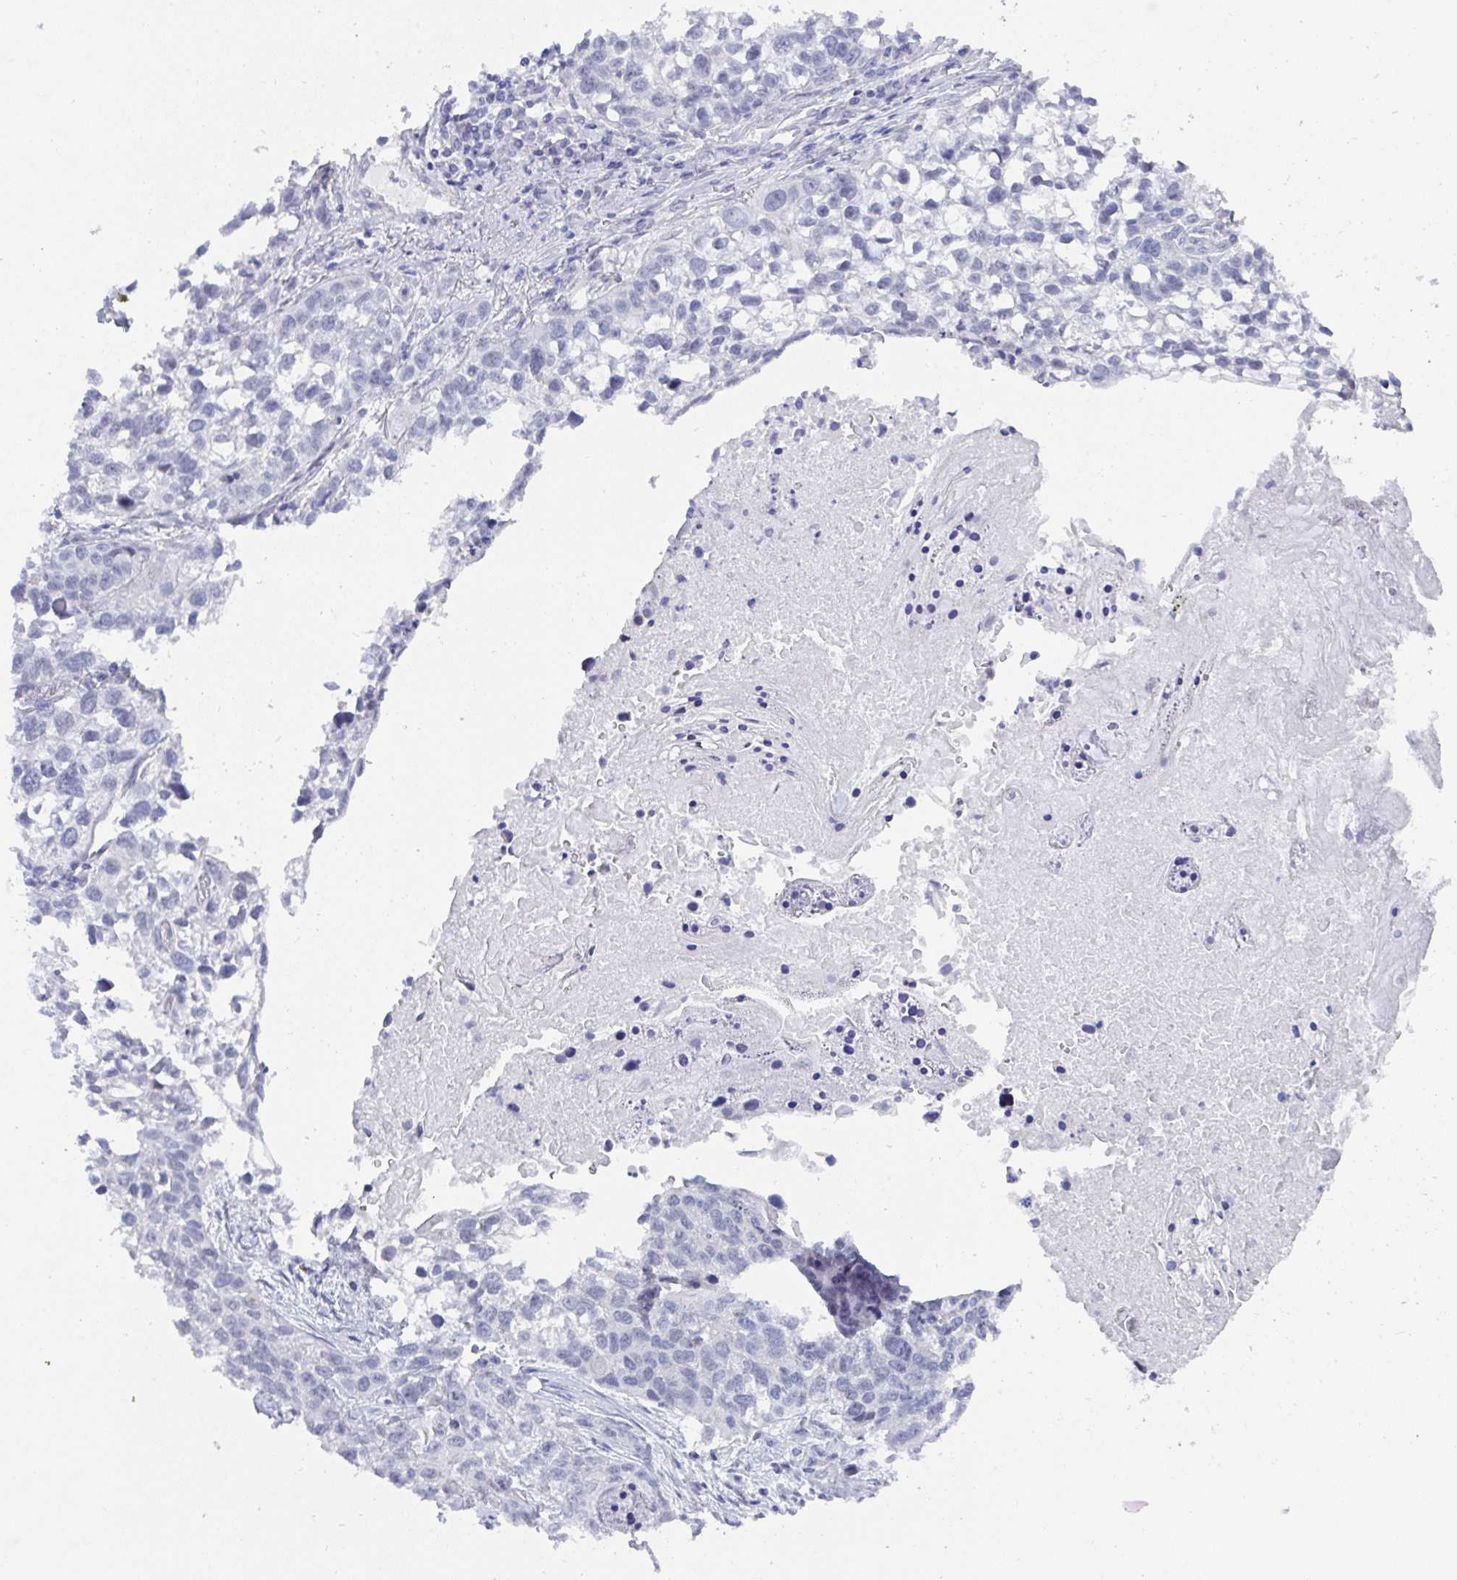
{"staining": {"intensity": "negative", "quantity": "none", "location": "none"}, "tissue": "lung cancer", "cell_type": "Tumor cells", "image_type": "cancer", "snomed": [{"axis": "morphology", "description": "Squamous cell carcinoma, NOS"}, {"axis": "topography", "description": "Lung"}], "caption": "Immunohistochemistry (IHC) of human squamous cell carcinoma (lung) shows no expression in tumor cells.", "gene": "MFSD4A", "patient": {"sex": "male", "age": 74}}